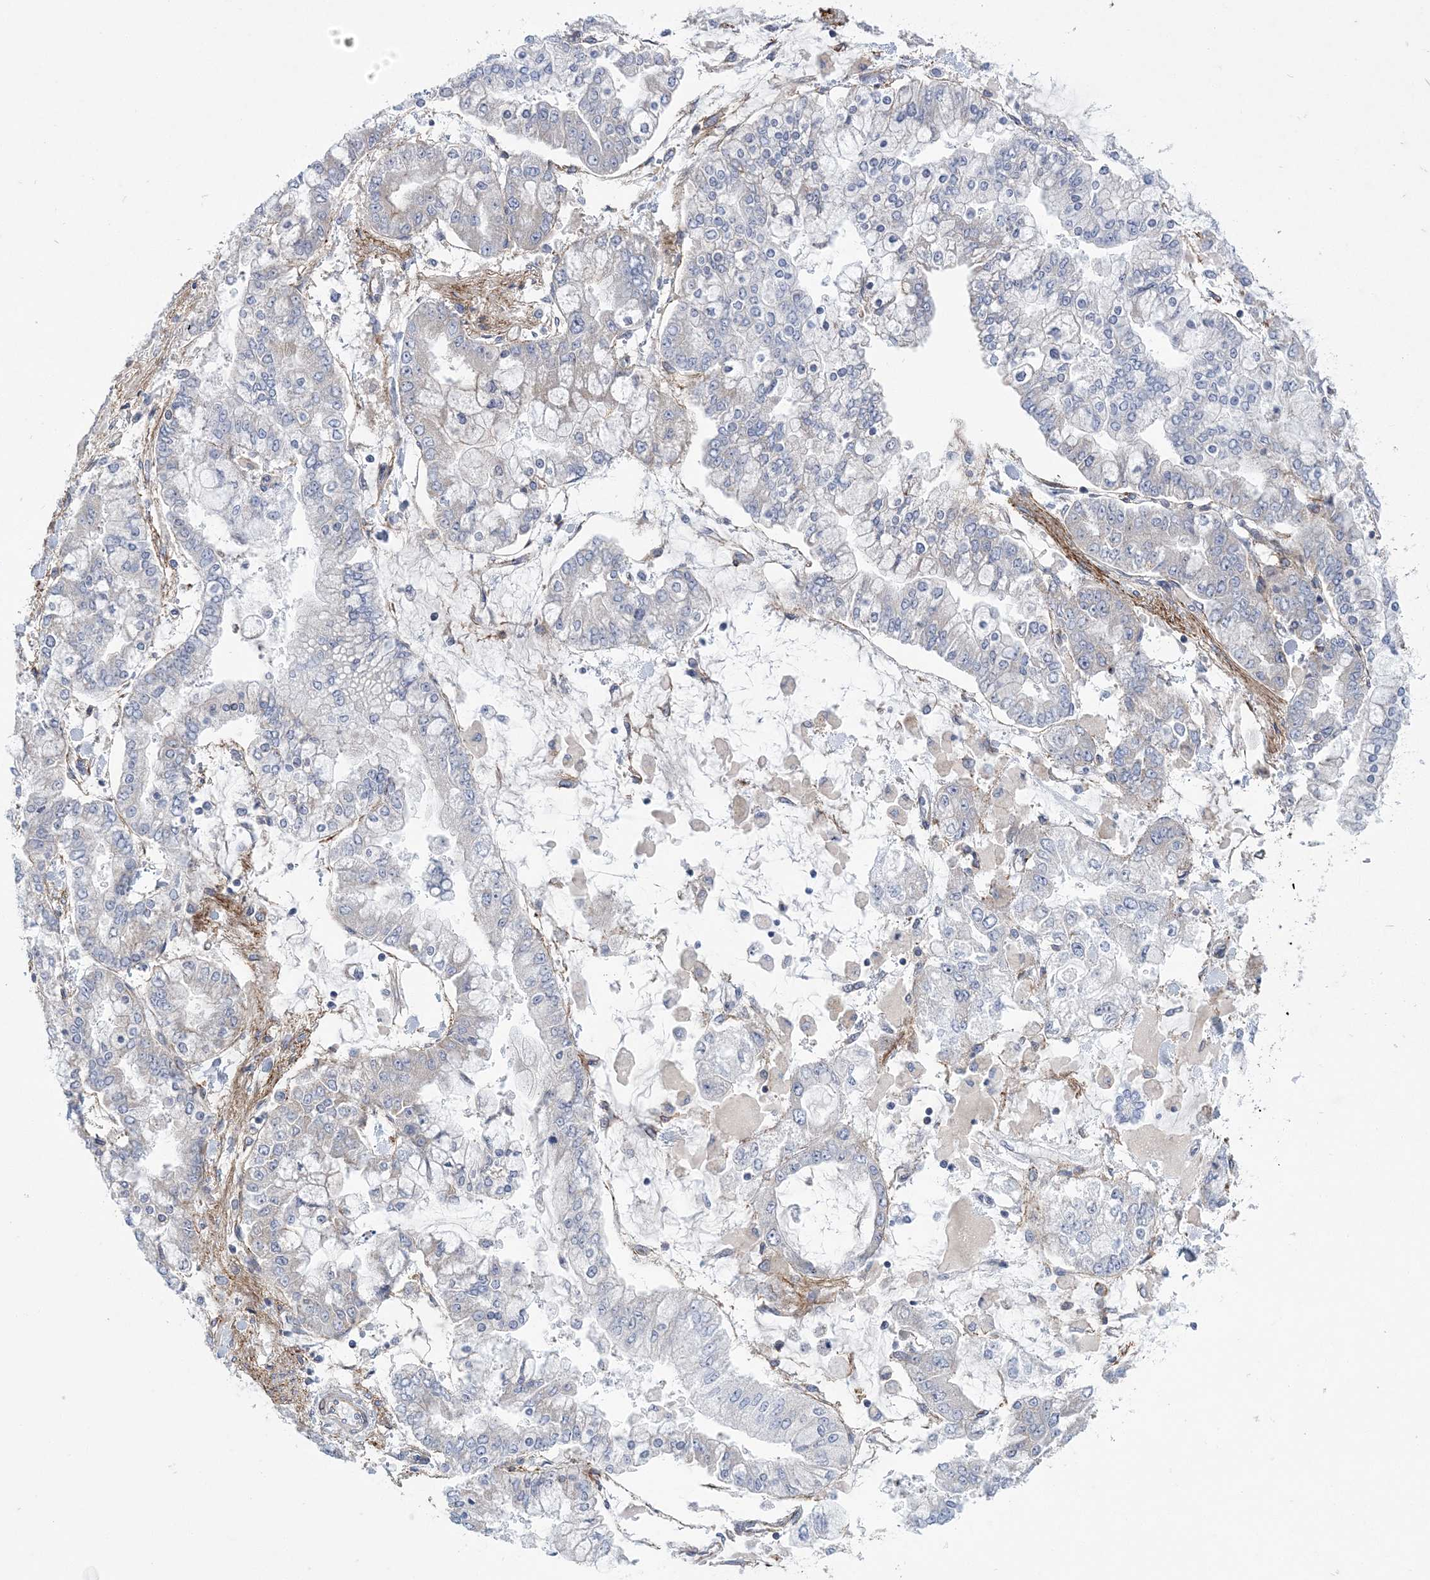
{"staining": {"intensity": "negative", "quantity": "none", "location": "none"}, "tissue": "stomach cancer", "cell_type": "Tumor cells", "image_type": "cancer", "snomed": [{"axis": "morphology", "description": "Normal tissue, NOS"}, {"axis": "morphology", "description": "Adenocarcinoma, NOS"}, {"axis": "topography", "description": "Stomach, upper"}, {"axis": "topography", "description": "Stomach"}], "caption": "Stomach adenocarcinoma stained for a protein using immunohistochemistry (IHC) exhibits no expression tumor cells.", "gene": "ARSJ", "patient": {"sex": "male", "age": 76}}